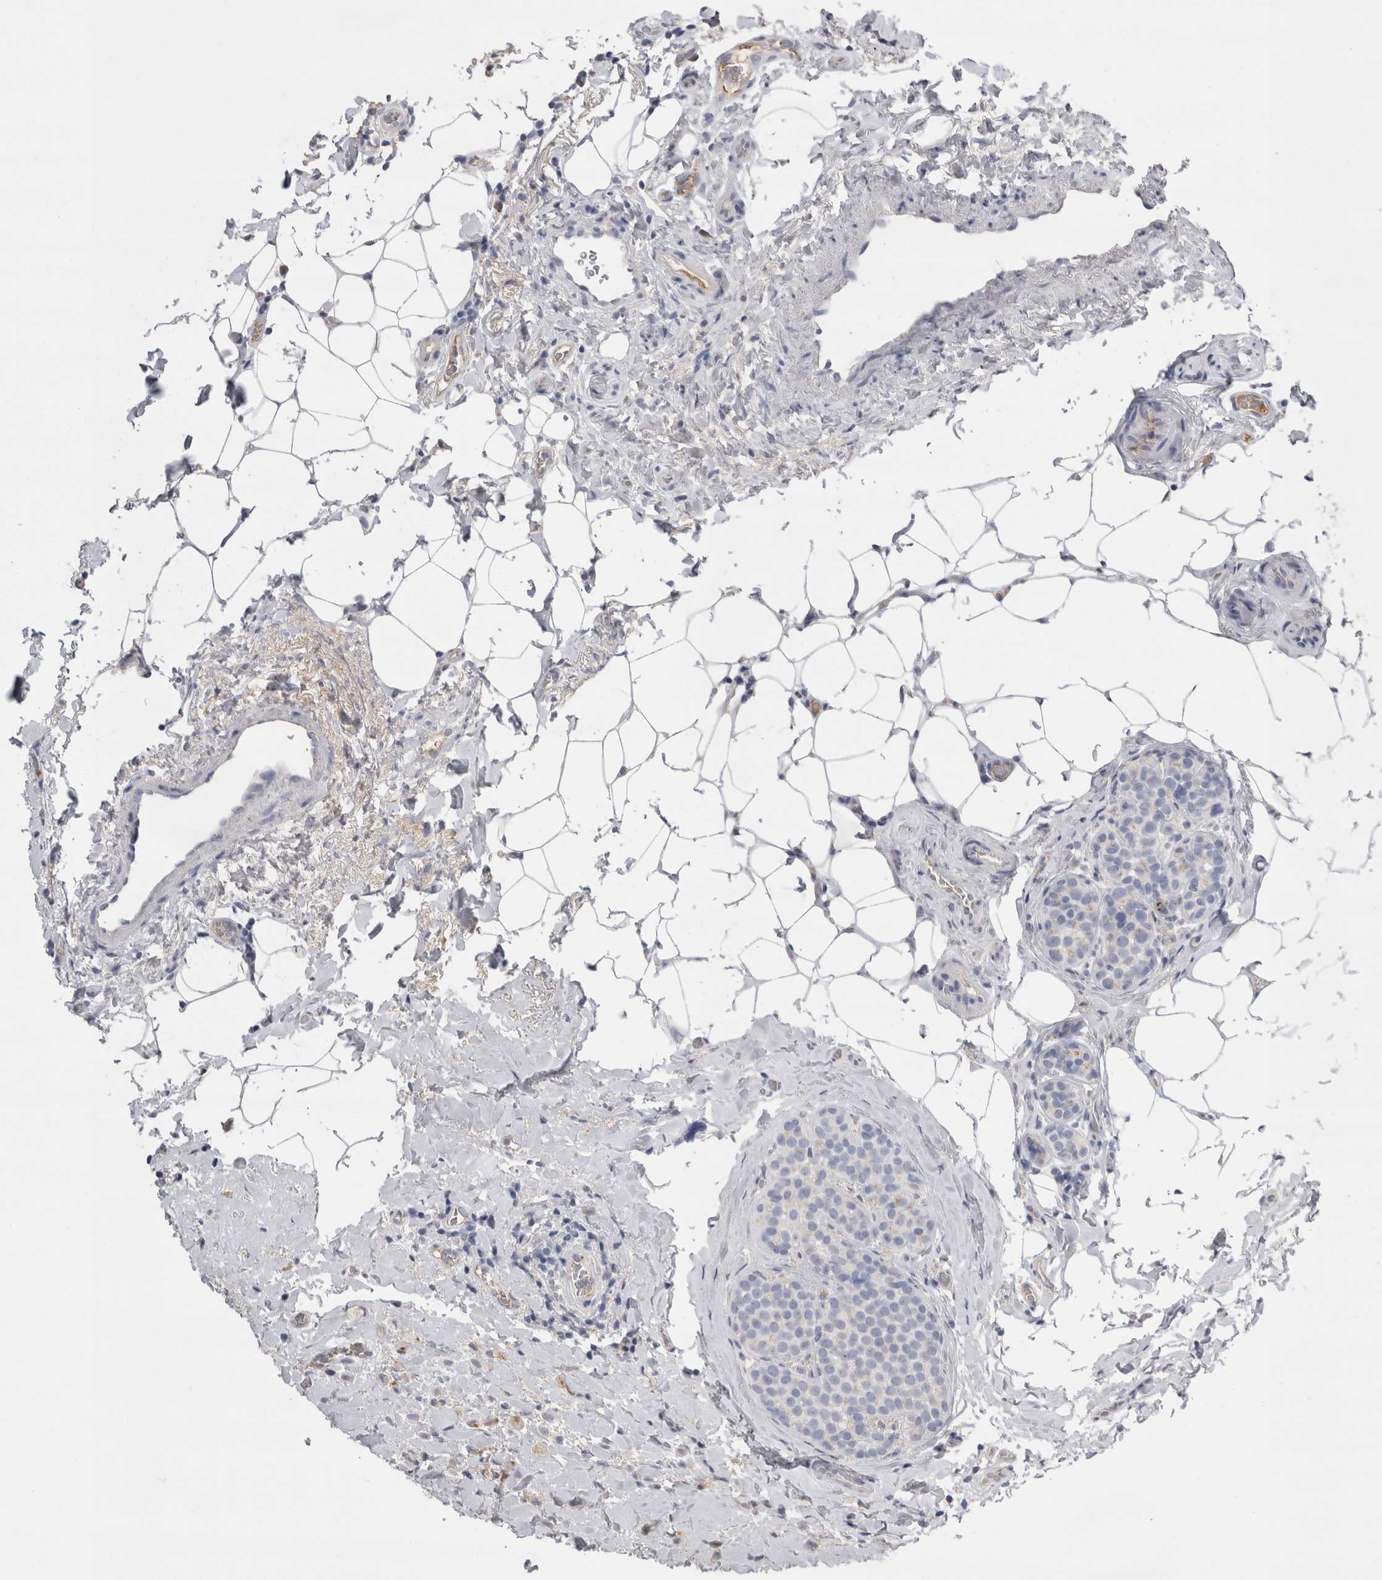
{"staining": {"intensity": "negative", "quantity": "none", "location": "none"}, "tissue": "breast cancer", "cell_type": "Tumor cells", "image_type": "cancer", "snomed": [{"axis": "morphology", "description": "Lobular carcinoma"}, {"axis": "topography", "description": "Breast"}], "caption": "An immunohistochemistry (IHC) histopathology image of breast cancer is shown. There is no staining in tumor cells of breast cancer.", "gene": "REG1A", "patient": {"sex": "female", "age": 50}}